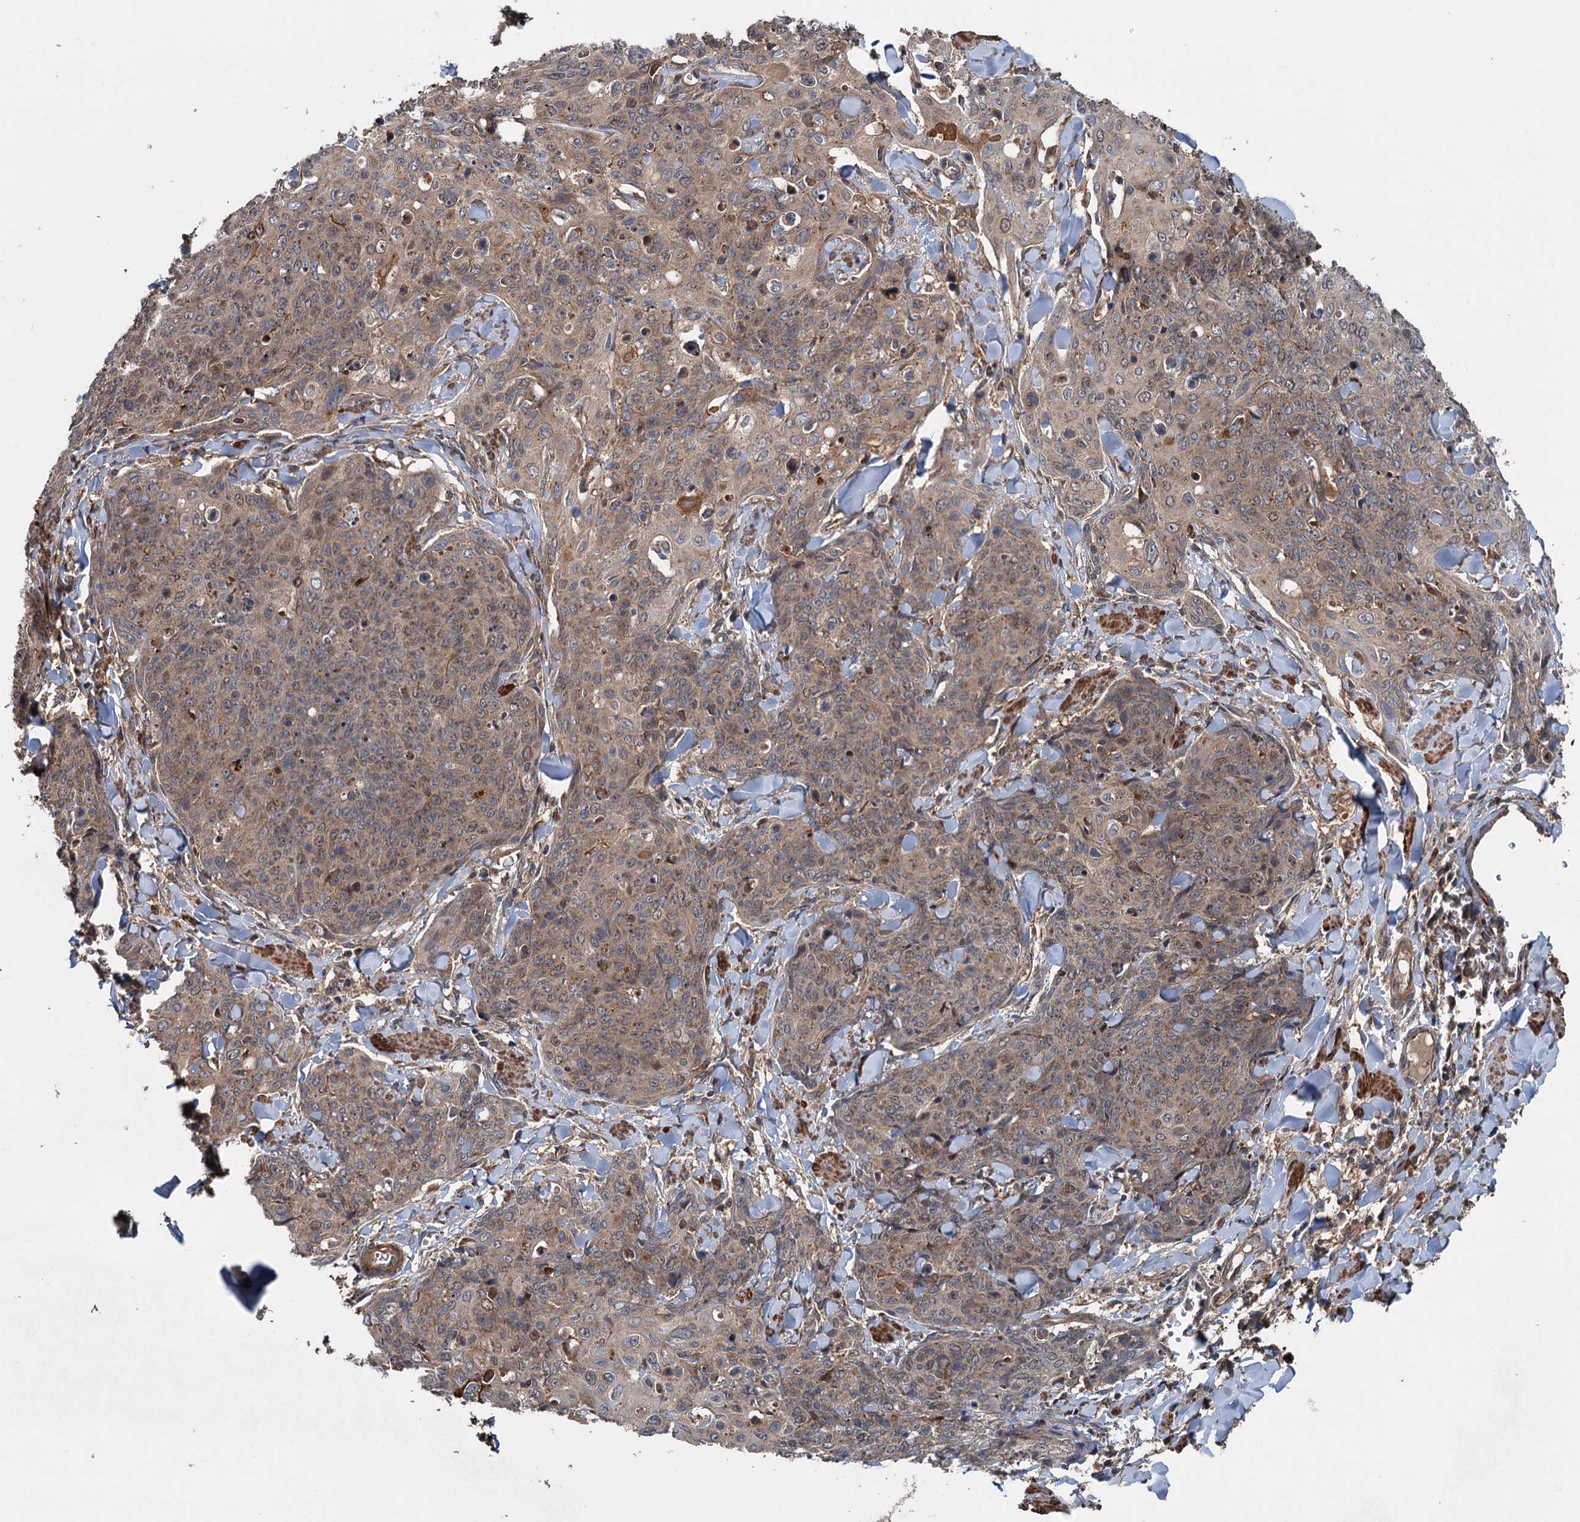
{"staining": {"intensity": "weak", "quantity": ">75%", "location": "cytoplasmic/membranous"}, "tissue": "skin cancer", "cell_type": "Tumor cells", "image_type": "cancer", "snomed": [{"axis": "morphology", "description": "Squamous cell carcinoma, NOS"}, {"axis": "topography", "description": "Skin"}, {"axis": "topography", "description": "Vulva"}], "caption": "IHC image of human skin cancer stained for a protein (brown), which reveals low levels of weak cytoplasmic/membranous staining in about >75% of tumor cells.", "gene": "TEDC1", "patient": {"sex": "female", "age": 85}}